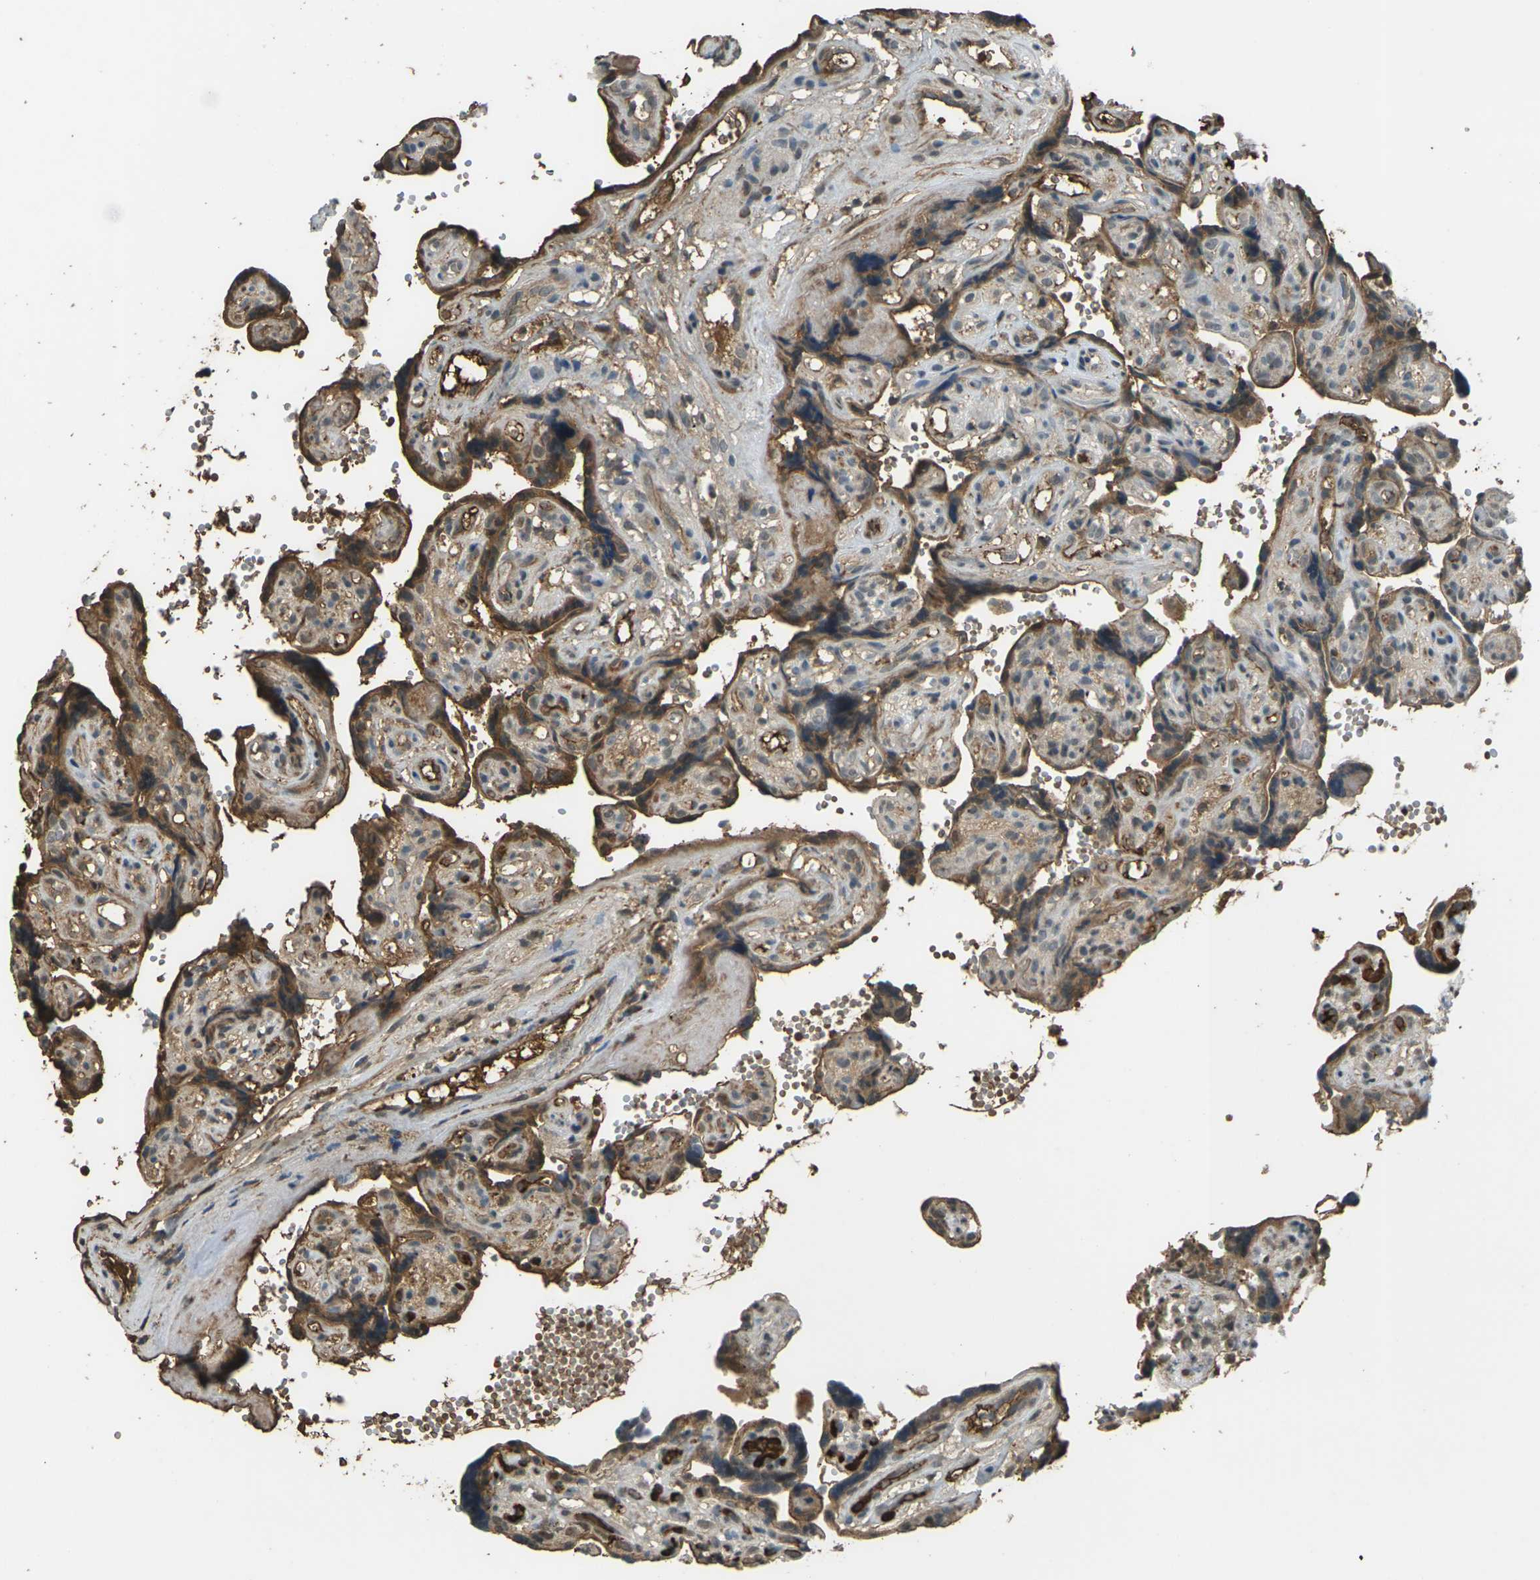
{"staining": {"intensity": "moderate", "quantity": ">75%", "location": "cytoplasmic/membranous,nuclear"}, "tissue": "placenta", "cell_type": "Trophoblastic cells", "image_type": "normal", "snomed": [{"axis": "morphology", "description": "Normal tissue, NOS"}, {"axis": "topography", "description": "Placenta"}], "caption": "A high-resolution micrograph shows immunohistochemistry (IHC) staining of benign placenta, which demonstrates moderate cytoplasmic/membranous,nuclear expression in approximately >75% of trophoblastic cells. (DAB IHC with brightfield microscopy, high magnification).", "gene": "CYP1B1", "patient": {"sex": "female", "age": 30}}